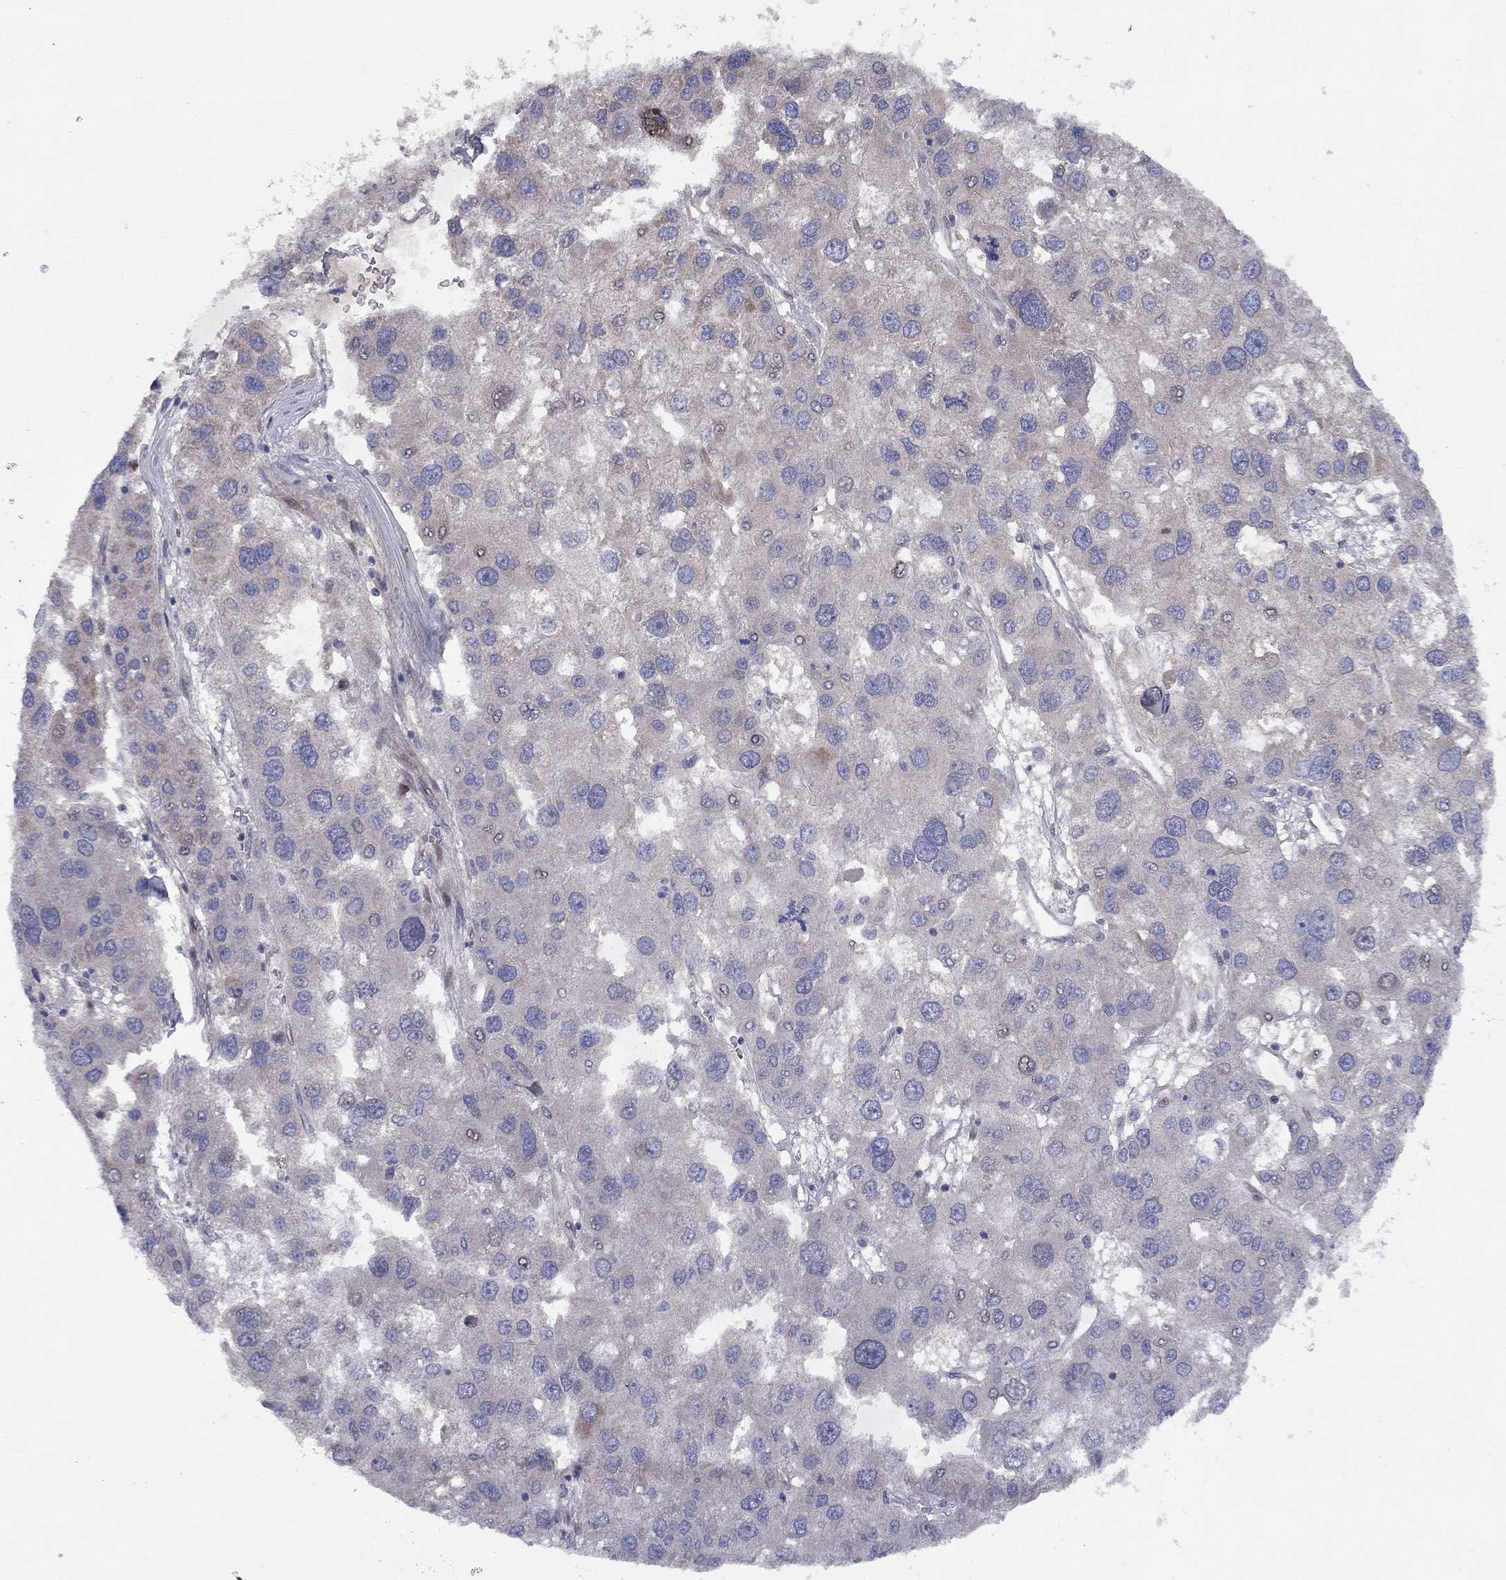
{"staining": {"intensity": "weak", "quantity": "<25%", "location": "cytoplasmic/membranous"}, "tissue": "liver cancer", "cell_type": "Tumor cells", "image_type": "cancer", "snomed": [{"axis": "morphology", "description": "Carcinoma, Hepatocellular, NOS"}, {"axis": "topography", "description": "Liver"}], "caption": "Immunohistochemical staining of liver cancer (hepatocellular carcinoma) reveals no significant expression in tumor cells.", "gene": "DUSP7", "patient": {"sex": "male", "age": 73}}